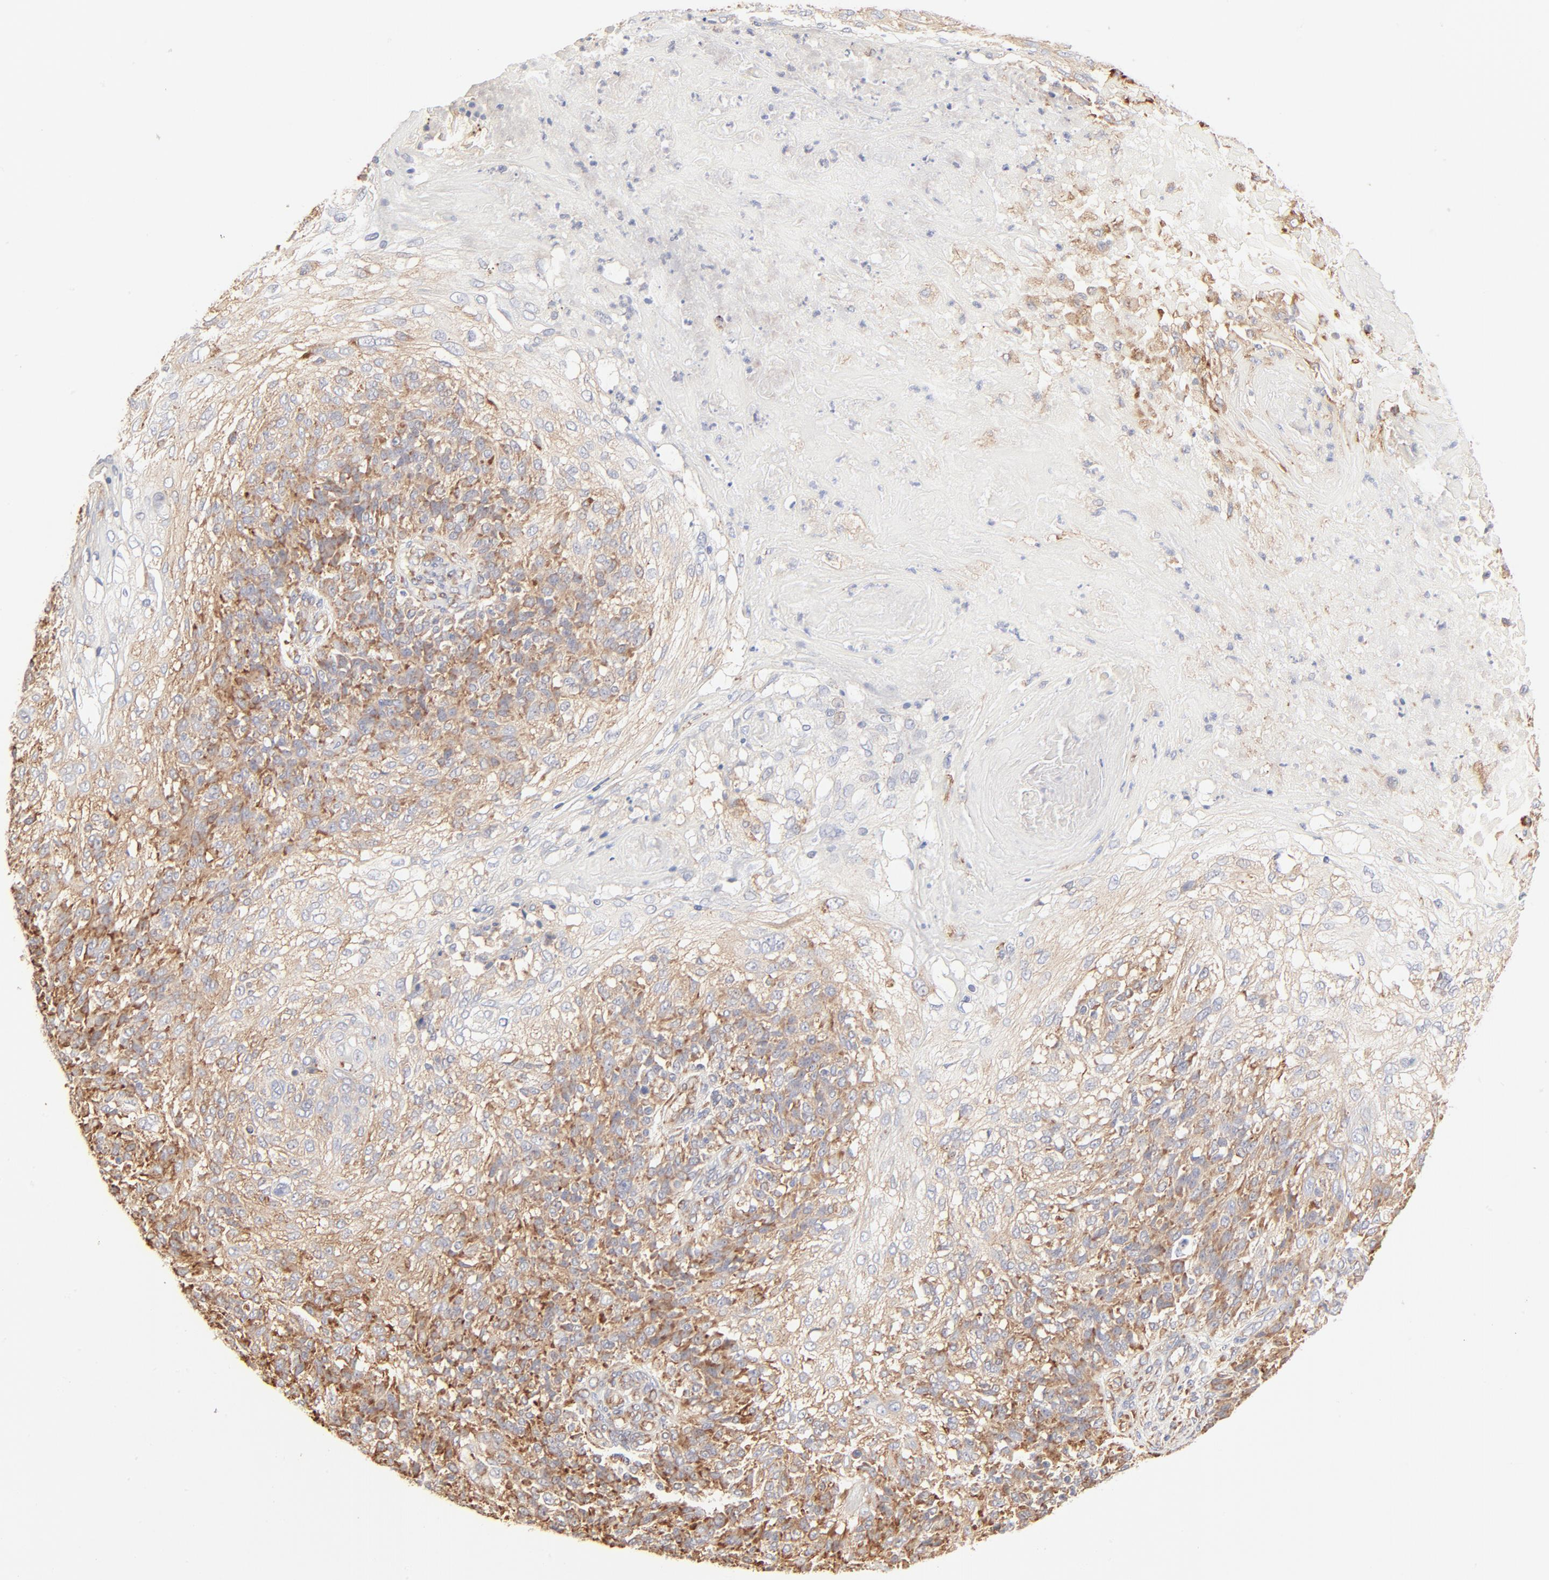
{"staining": {"intensity": "moderate", "quantity": ">75%", "location": "cytoplasmic/membranous"}, "tissue": "skin cancer", "cell_type": "Tumor cells", "image_type": "cancer", "snomed": [{"axis": "morphology", "description": "Normal tissue, NOS"}, {"axis": "morphology", "description": "Squamous cell carcinoma, NOS"}, {"axis": "topography", "description": "Skin"}], "caption": "A brown stain labels moderate cytoplasmic/membranous positivity of a protein in skin cancer tumor cells. (Stains: DAB (3,3'-diaminobenzidine) in brown, nuclei in blue, Microscopy: brightfield microscopy at high magnification).", "gene": "RPS20", "patient": {"sex": "female", "age": 83}}